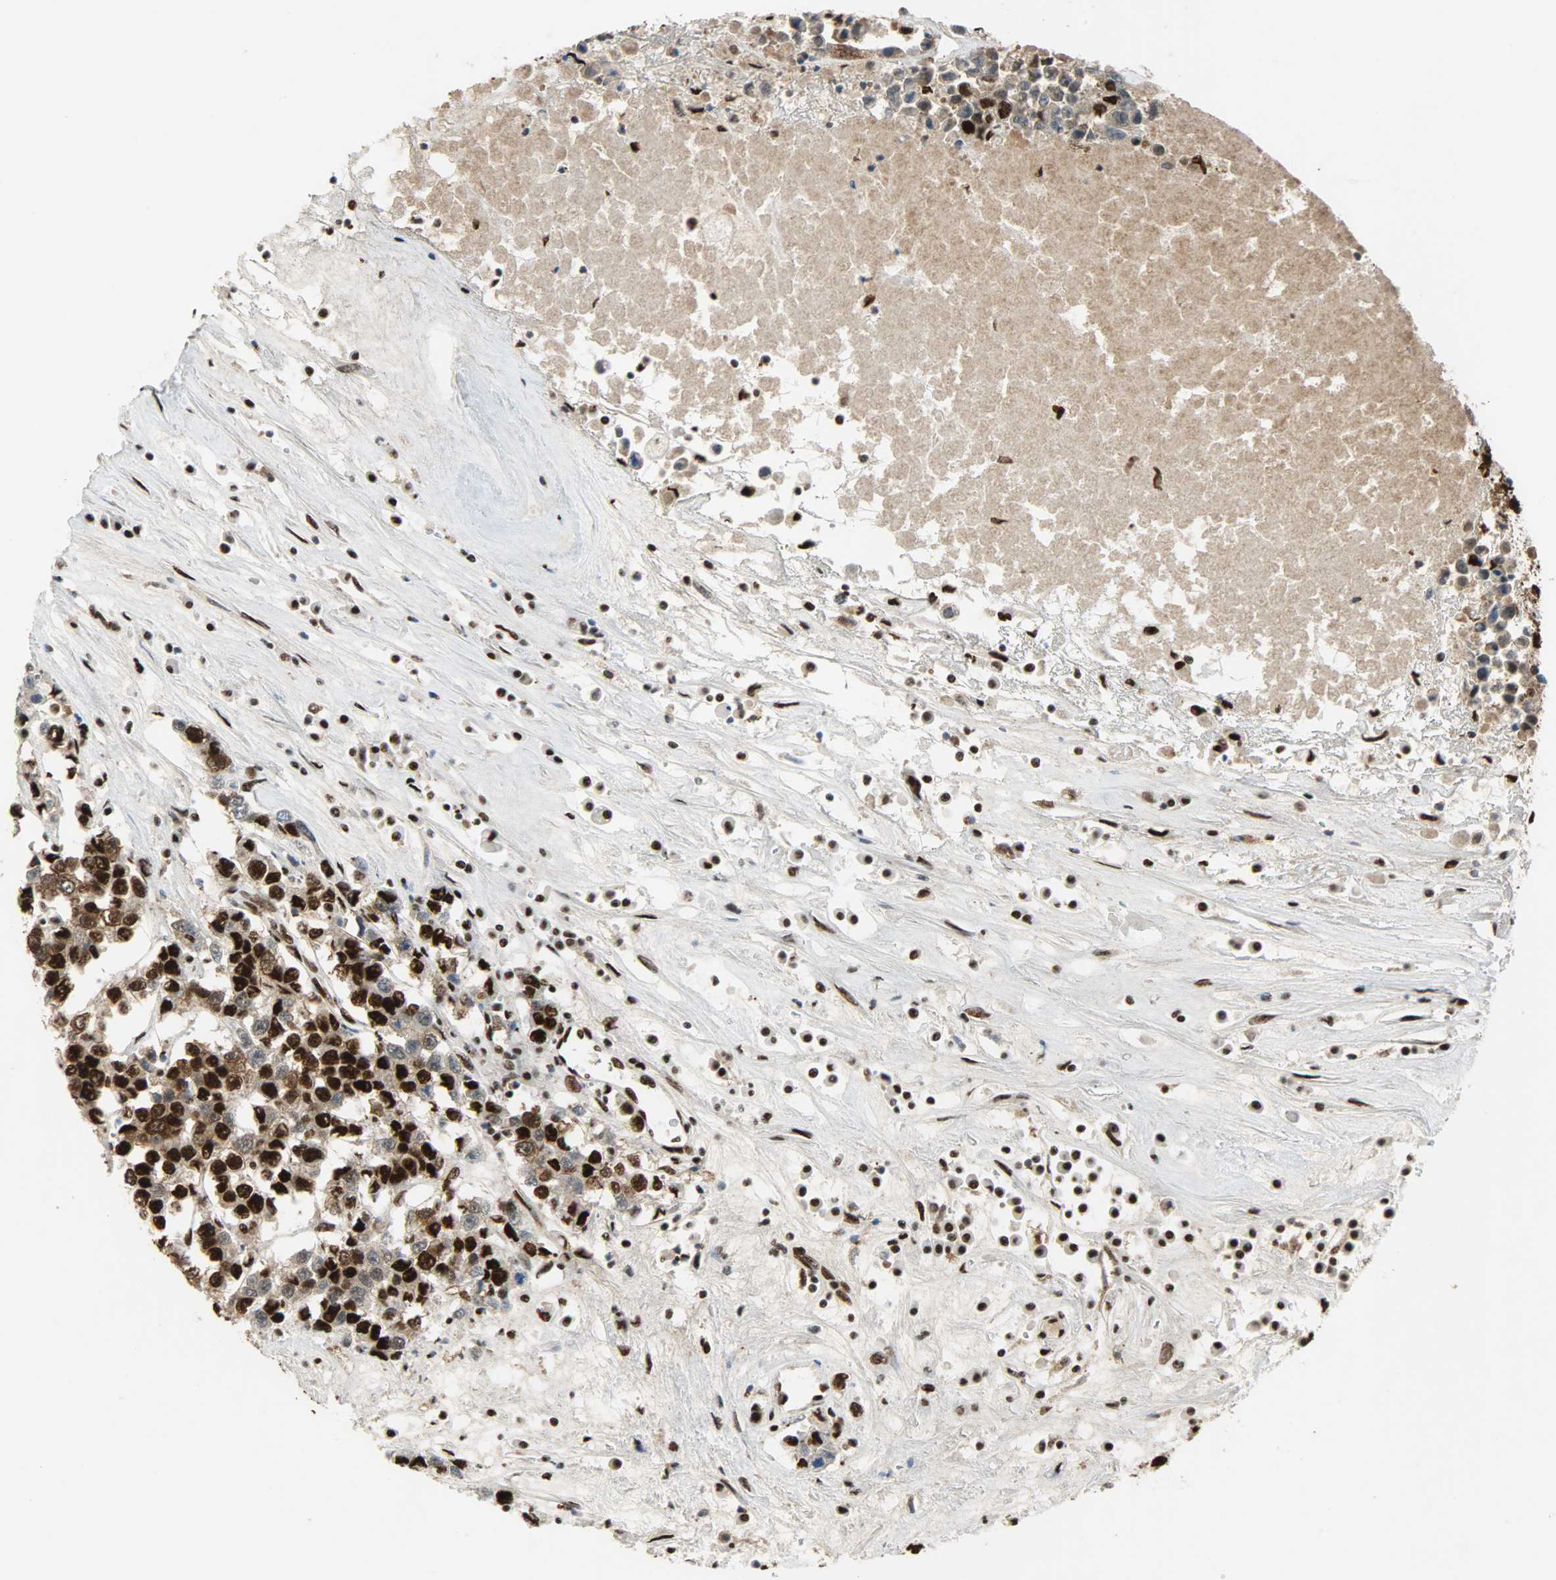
{"staining": {"intensity": "strong", "quantity": ">75%", "location": "cytoplasmic/membranous,nuclear"}, "tissue": "testis cancer", "cell_type": "Tumor cells", "image_type": "cancer", "snomed": [{"axis": "morphology", "description": "Seminoma, NOS"}, {"axis": "morphology", "description": "Carcinoma, Embryonal, NOS"}, {"axis": "topography", "description": "Testis"}], "caption": "IHC of human testis cancer demonstrates high levels of strong cytoplasmic/membranous and nuclear positivity in about >75% of tumor cells. (IHC, brightfield microscopy, high magnification).", "gene": "SSB", "patient": {"sex": "male", "age": 52}}